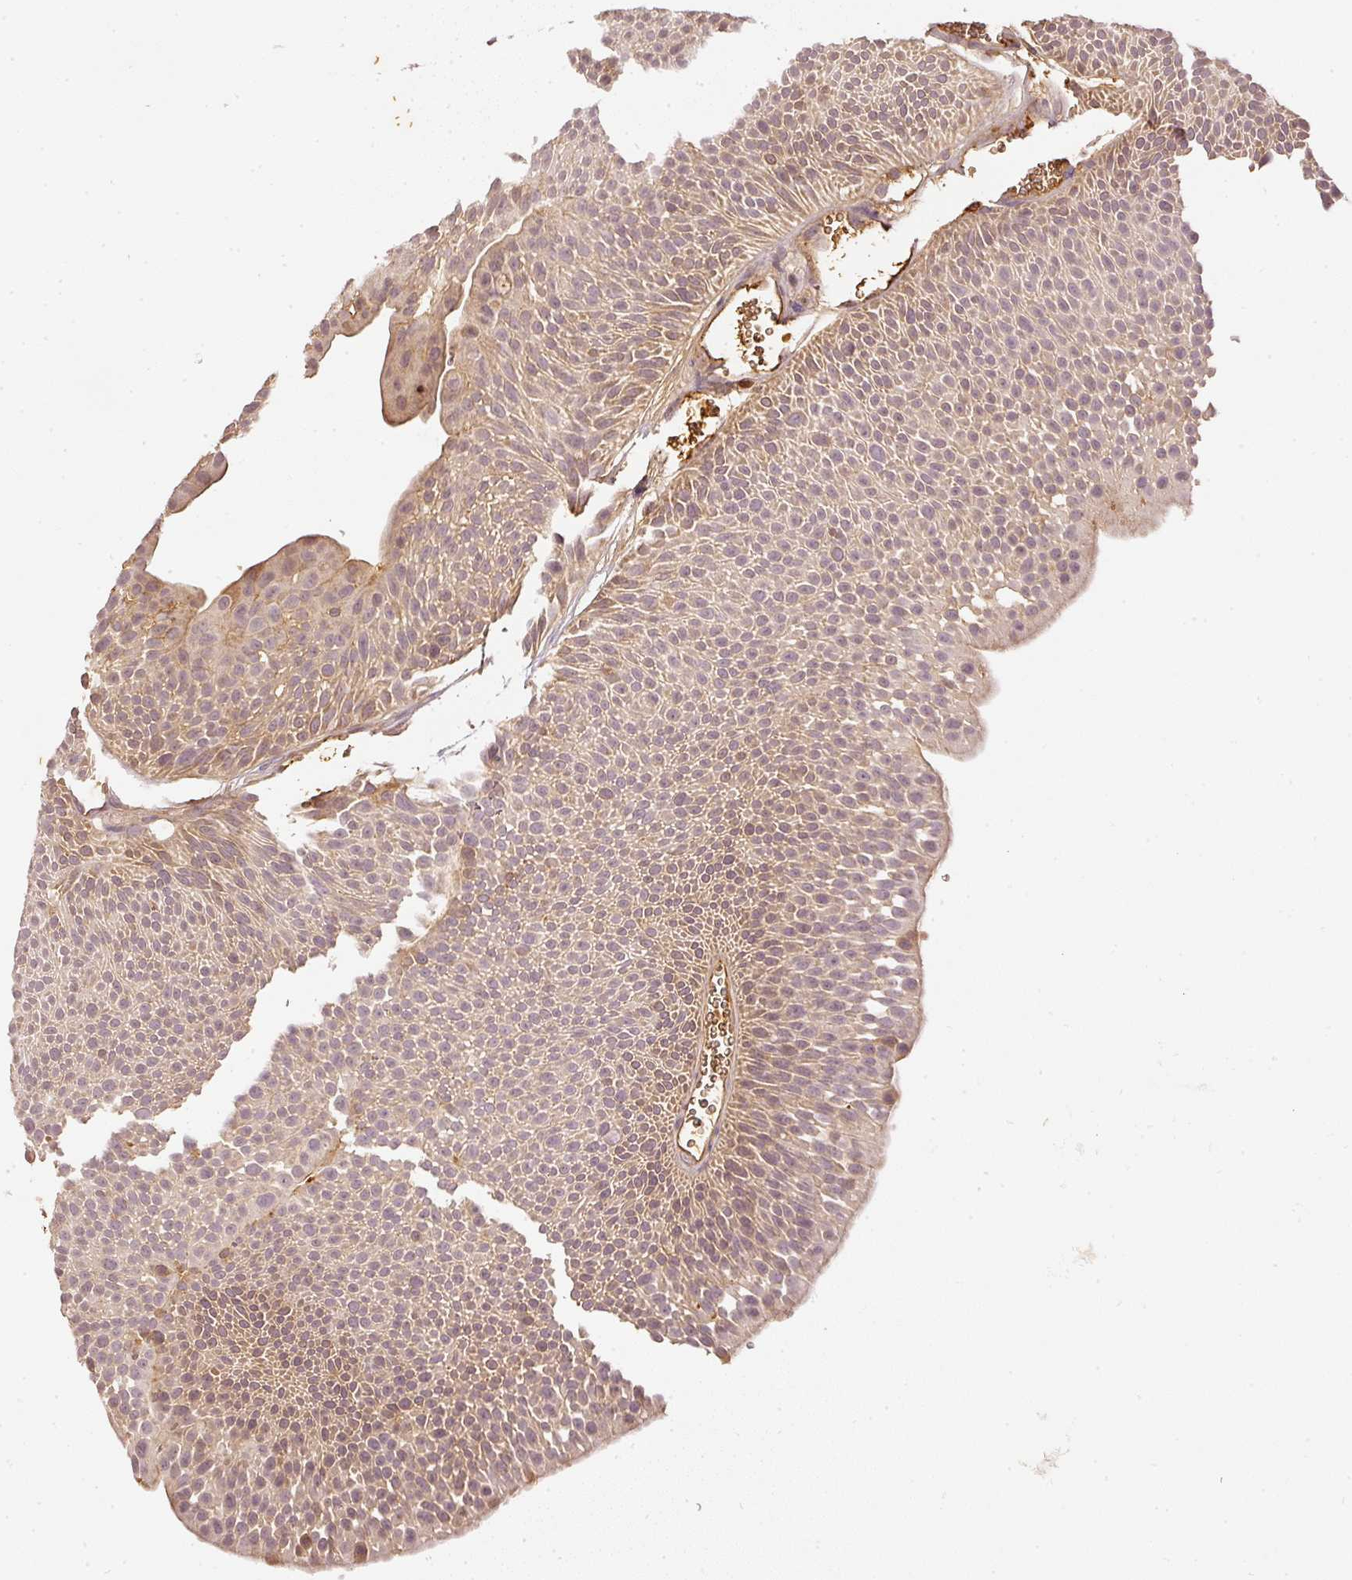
{"staining": {"intensity": "moderate", "quantity": "25%-75%", "location": "cytoplasmic/membranous"}, "tissue": "urothelial cancer", "cell_type": "Tumor cells", "image_type": "cancer", "snomed": [{"axis": "morphology", "description": "Urothelial carcinoma, NOS"}, {"axis": "topography", "description": "Urinary bladder"}], "caption": "Moderate cytoplasmic/membranous protein expression is identified in approximately 25%-75% of tumor cells in transitional cell carcinoma.", "gene": "EVL", "patient": {"sex": "male", "age": 67}}